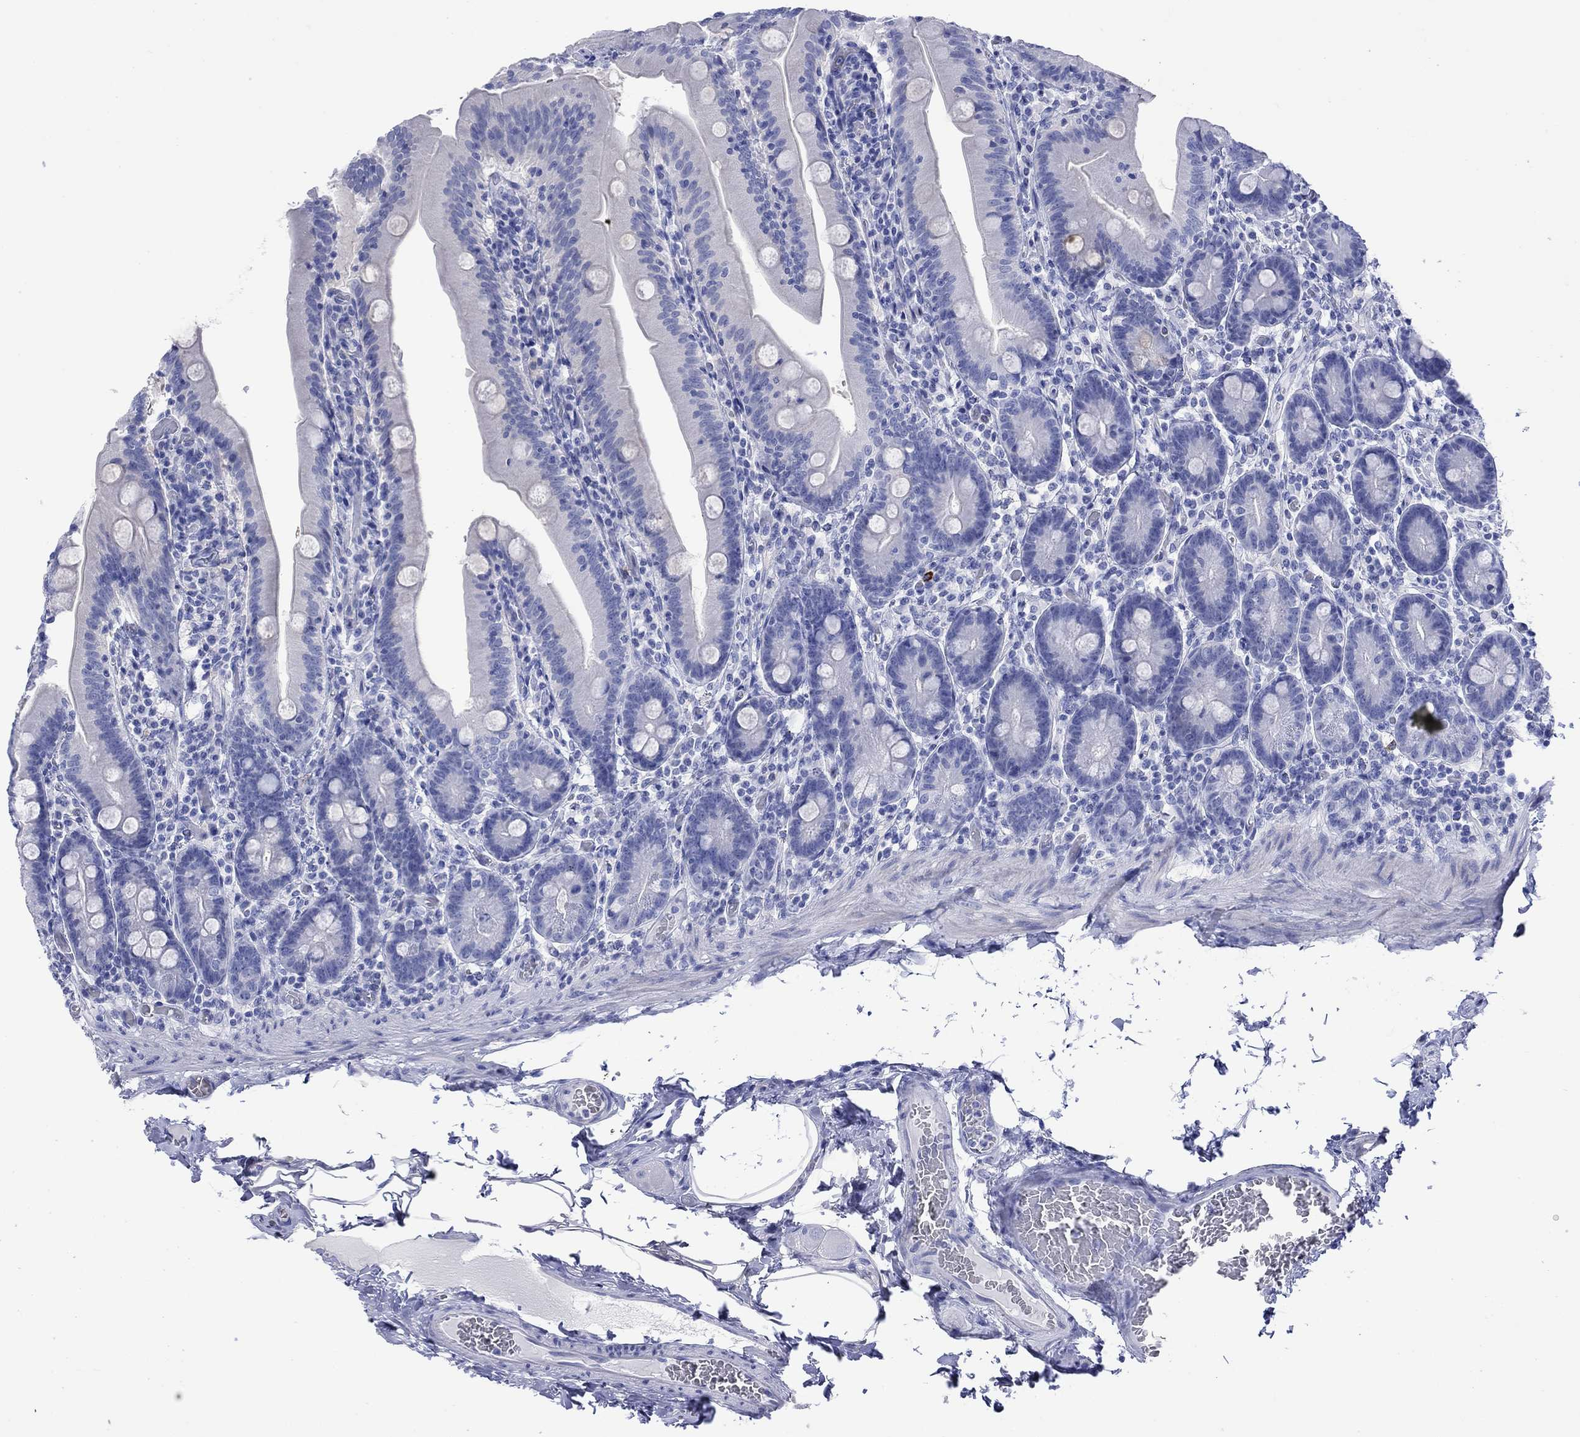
{"staining": {"intensity": "negative", "quantity": "none", "location": "none"}, "tissue": "small intestine", "cell_type": "Glandular cells", "image_type": "normal", "snomed": [{"axis": "morphology", "description": "Normal tissue, NOS"}, {"axis": "topography", "description": "Small intestine"}], "caption": "Micrograph shows no significant protein expression in glandular cells of benign small intestine. (Brightfield microscopy of DAB immunohistochemistry at high magnification).", "gene": "MLANA", "patient": {"sex": "male", "age": 37}}